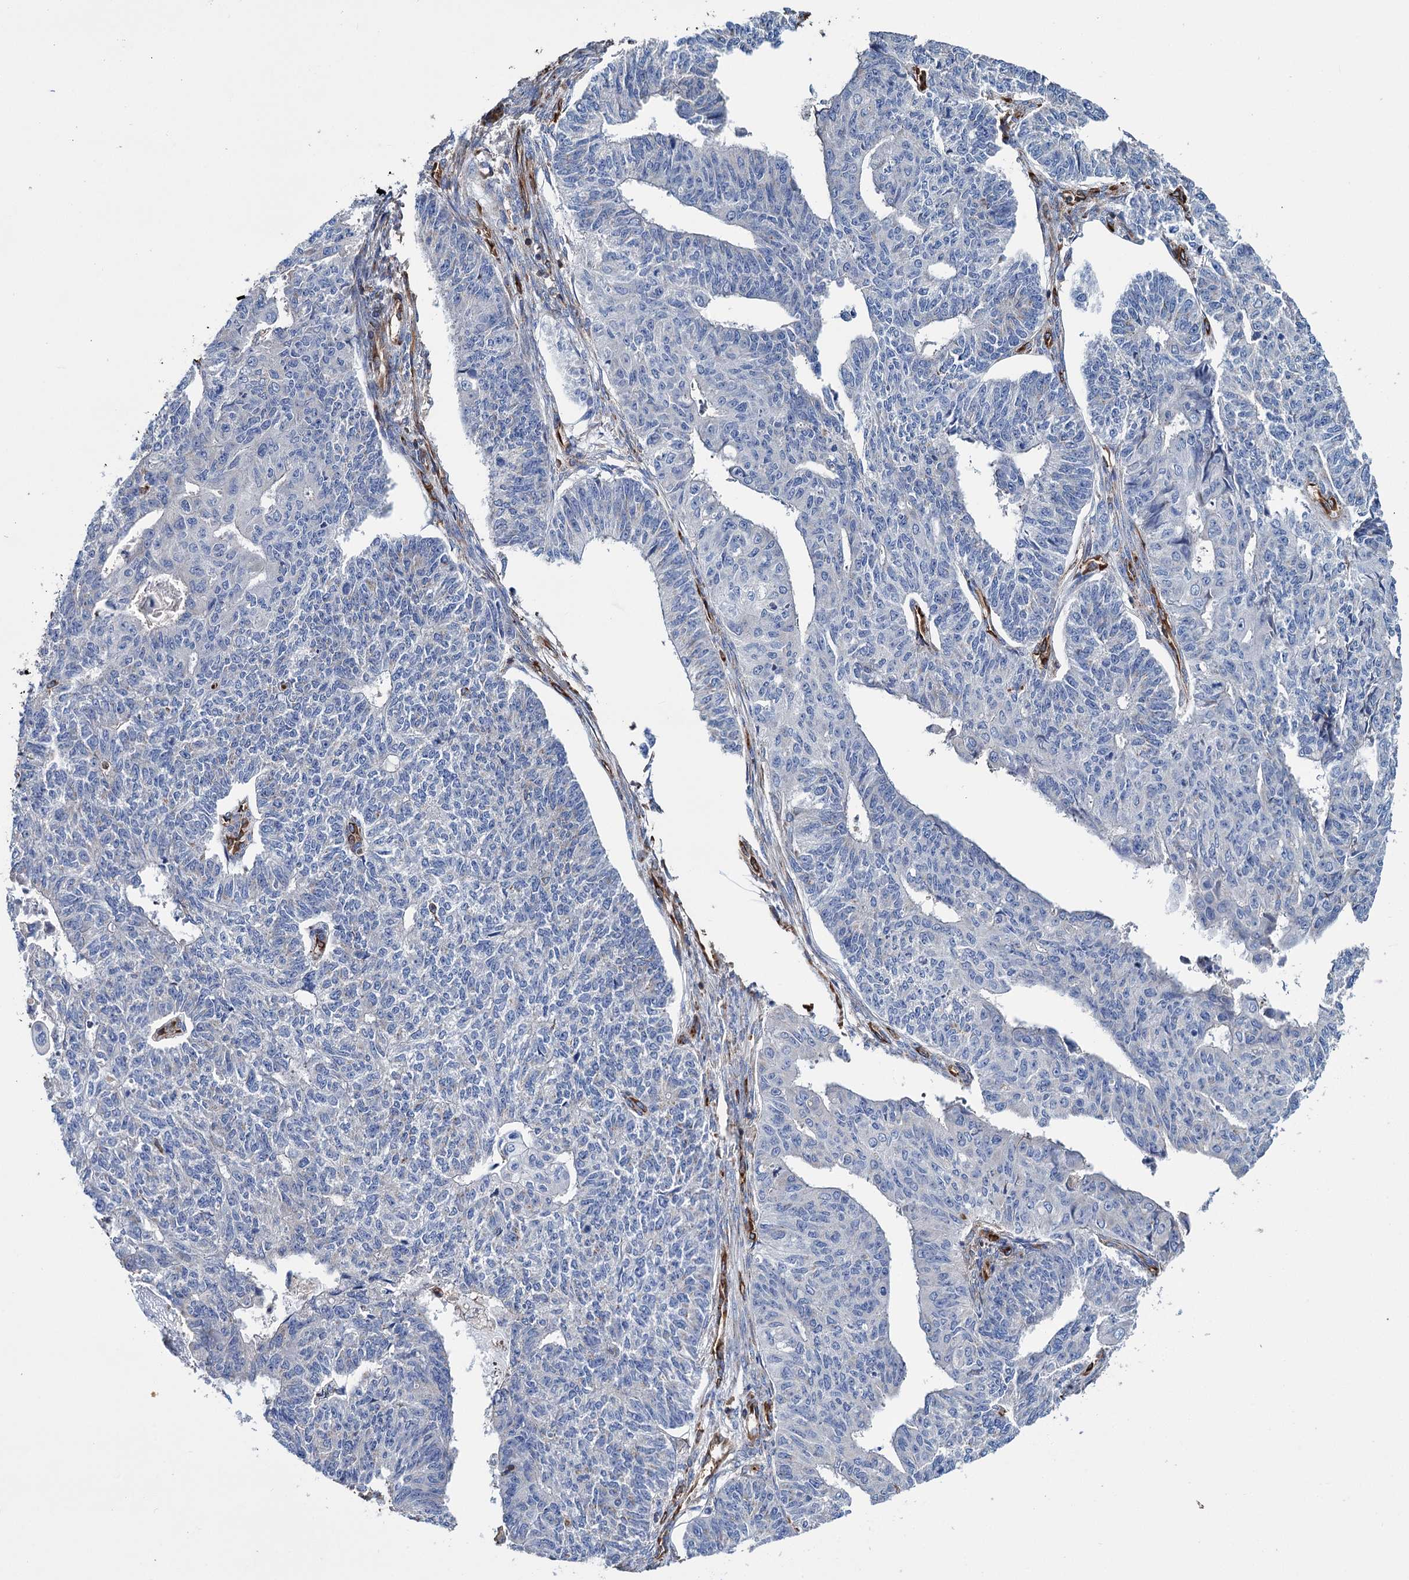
{"staining": {"intensity": "negative", "quantity": "none", "location": "none"}, "tissue": "endometrial cancer", "cell_type": "Tumor cells", "image_type": "cancer", "snomed": [{"axis": "morphology", "description": "Adenocarcinoma, NOS"}, {"axis": "topography", "description": "Endometrium"}], "caption": "IHC photomicrograph of neoplastic tissue: adenocarcinoma (endometrial) stained with DAB demonstrates no significant protein staining in tumor cells.", "gene": "SCPEP1", "patient": {"sex": "female", "age": 32}}